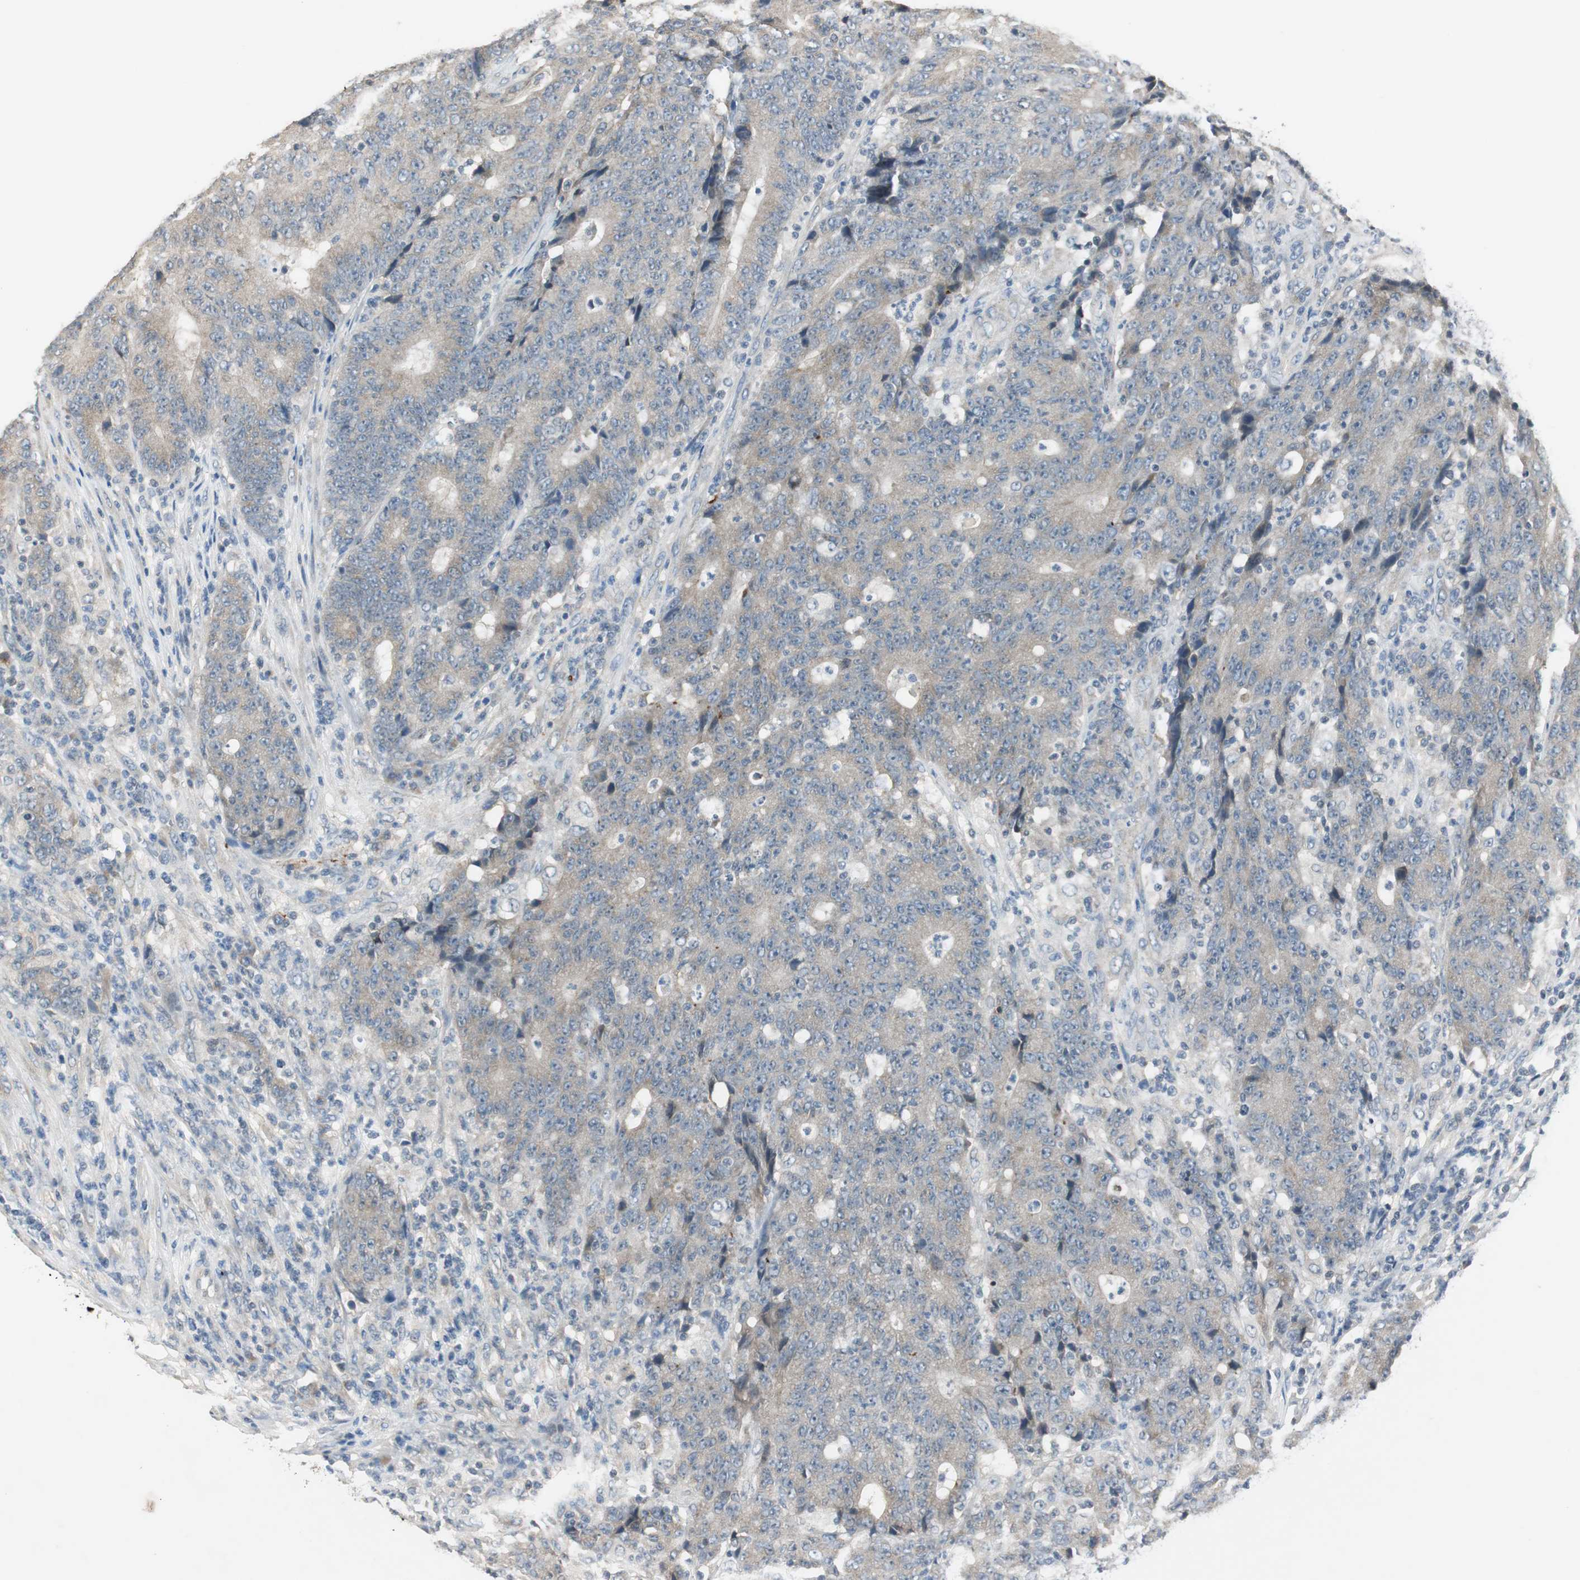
{"staining": {"intensity": "weak", "quantity": "25%-75%", "location": "cytoplasmic/membranous"}, "tissue": "colorectal cancer", "cell_type": "Tumor cells", "image_type": "cancer", "snomed": [{"axis": "morphology", "description": "Normal tissue, NOS"}, {"axis": "morphology", "description": "Adenocarcinoma, NOS"}, {"axis": "topography", "description": "Colon"}], "caption": "DAB immunohistochemical staining of human colorectal cancer (adenocarcinoma) demonstrates weak cytoplasmic/membranous protein positivity in about 25%-75% of tumor cells. (brown staining indicates protein expression, while blue staining denotes nuclei).", "gene": "PTPRN2", "patient": {"sex": "female", "age": 75}}